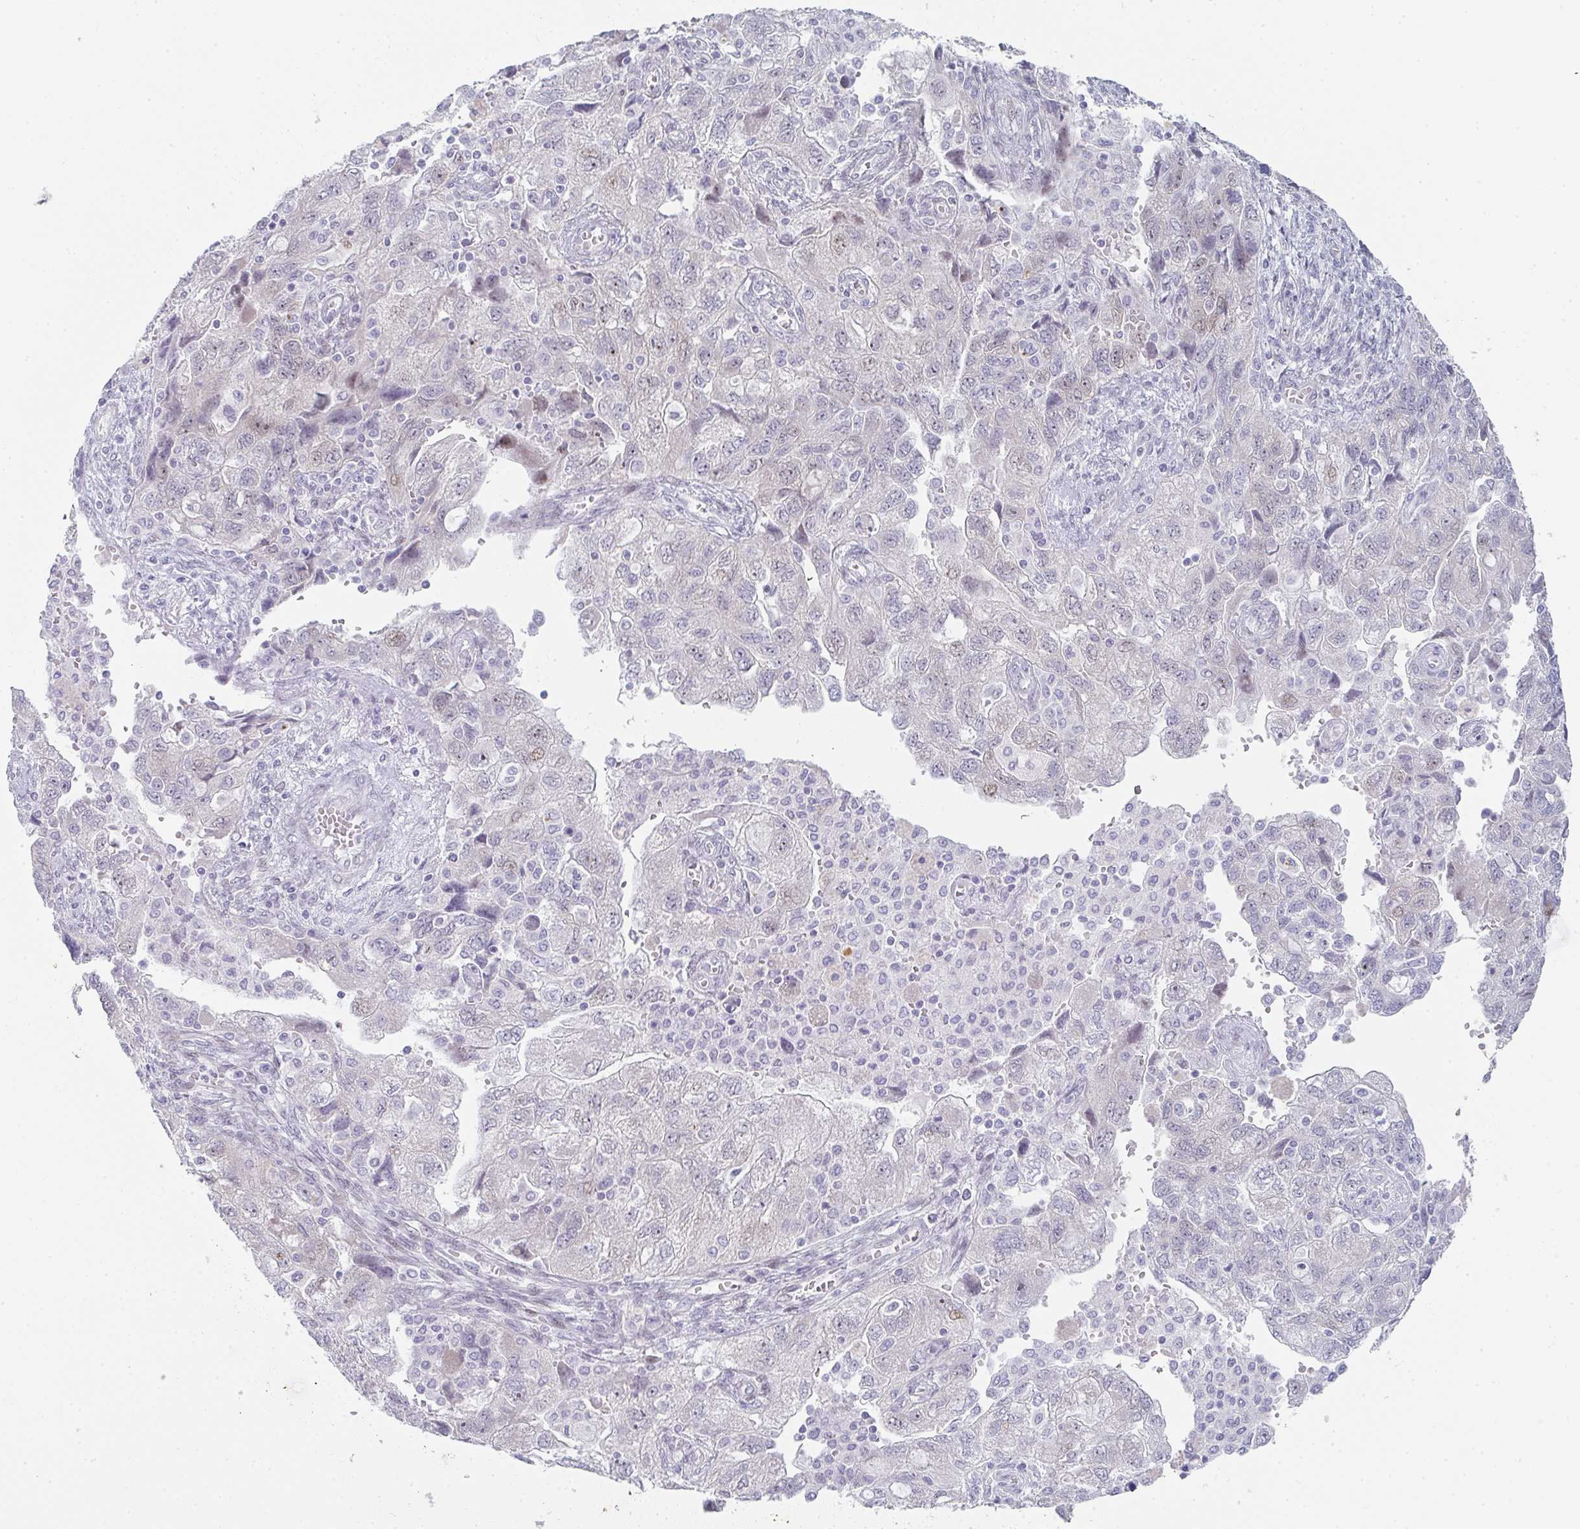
{"staining": {"intensity": "moderate", "quantity": "25%-75%", "location": "nuclear"}, "tissue": "ovarian cancer", "cell_type": "Tumor cells", "image_type": "cancer", "snomed": [{"axis": "morphology", "description": "Carcinoma, NOS"}, {"axis": "morphology", "description": "Cystadenocarcinoma, serous, NOS"}, {"axis": "topography", "description": "Ovary"}], "caption": "A brown stain highlights moderate nuclear positivity of a protein in human ovarian cancer tumor cells.", "gene": "POU2AF2", "patient": {"sex": "female", "age": 69}}